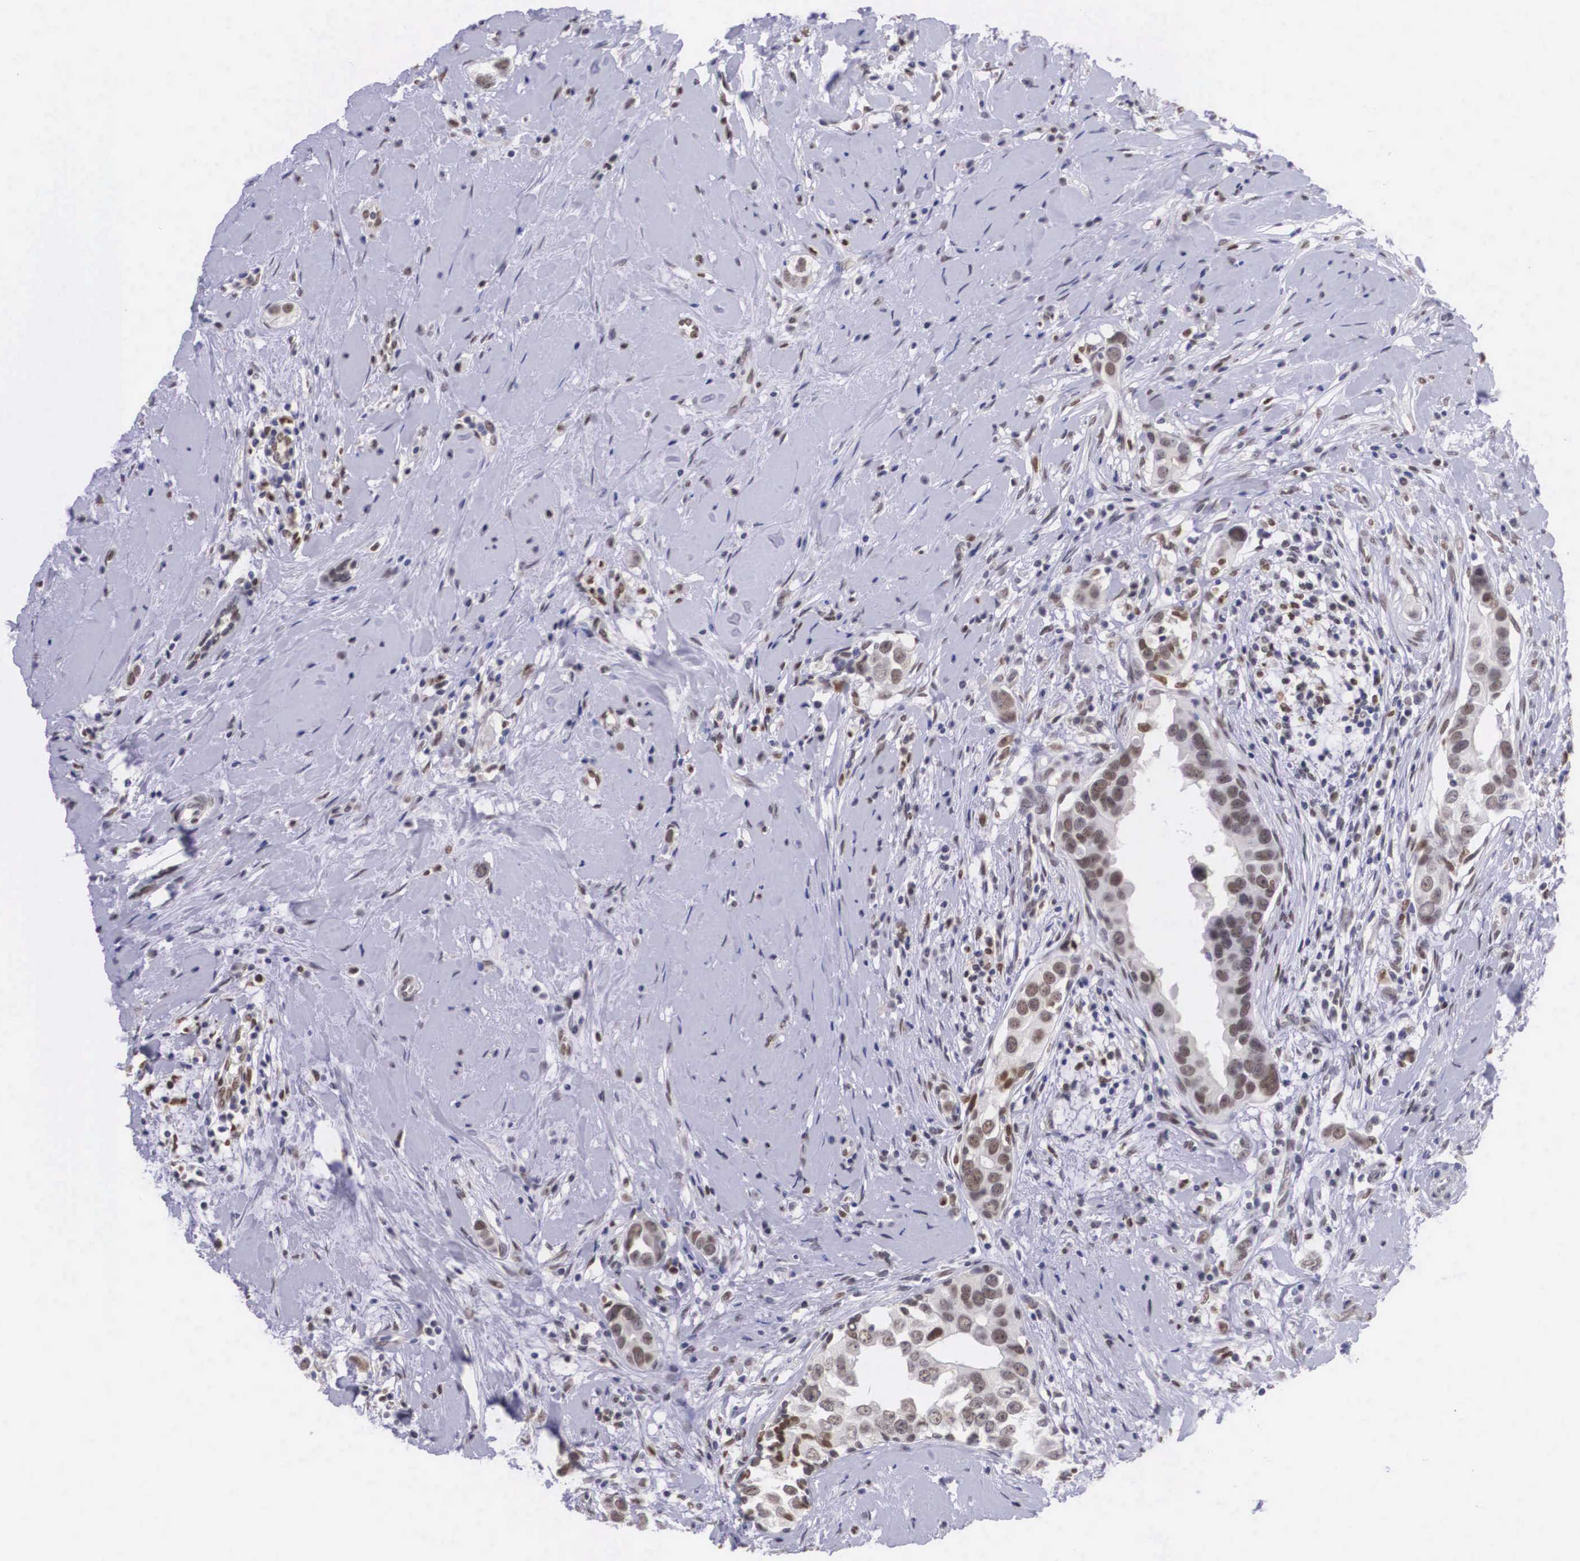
{"staining": {"intensity": "moderate", "quantity": ">75%", "location": "nuclear"}, "tissue": "breast cancer", "cell_type": "Tumor cells", "image_type": "cancer", "snomed": [{"axis": "morphology", "description": "Duct carcinoma"}, {"axis": "topography", "description": "Breast"}], "caption": "Immunohistochemistry of human invasive ductal carcinoma (breast) reveals medium levels of moderate nuclear expression in about >75% of tumor cells.", "gene": "ETV6", "patient": {"sex": "female", "age": 55}}